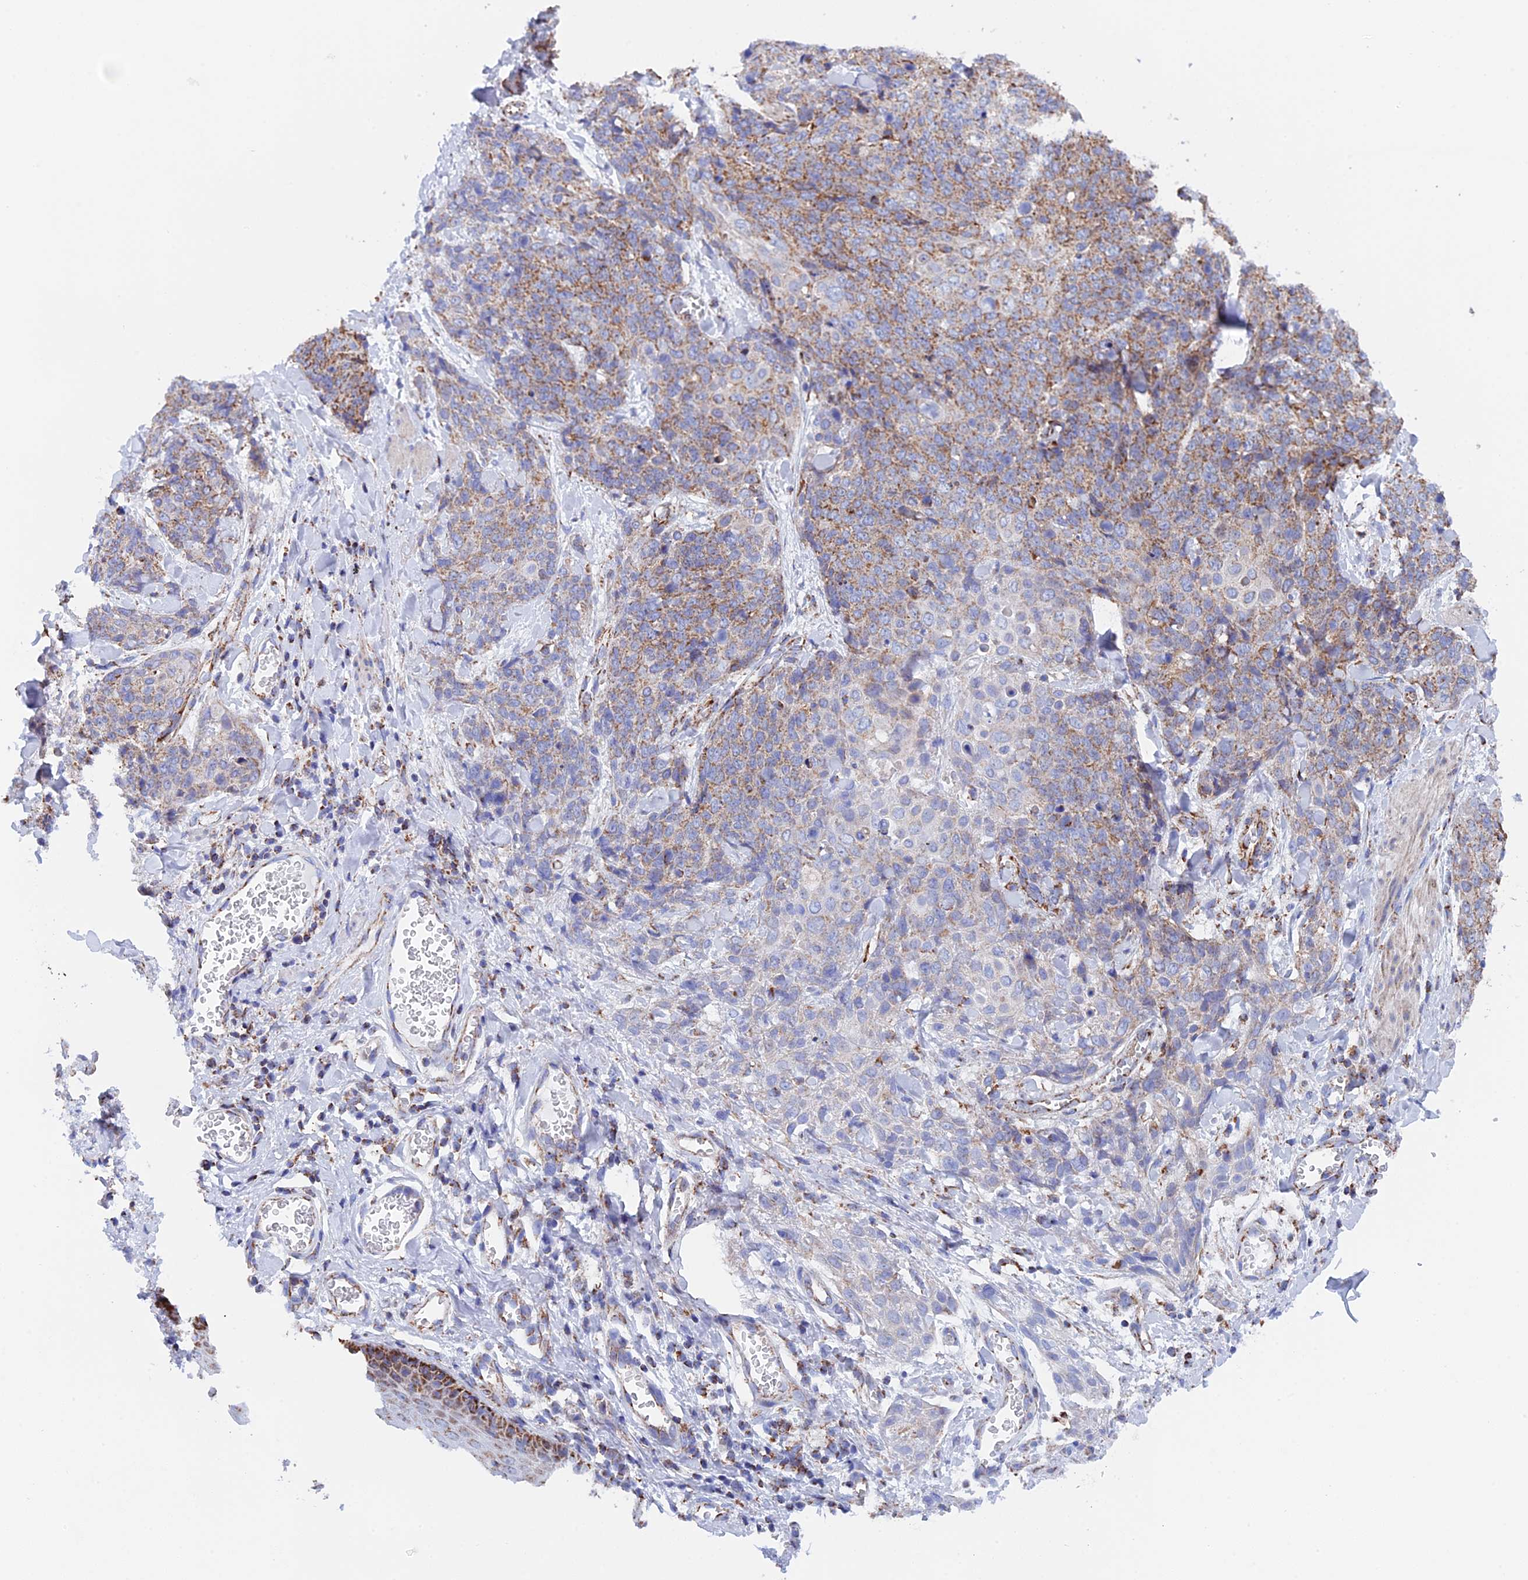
{"staining": {"intensity": "moderate", "quantity": ">75%", "location": "cytoplasmic/membranous"}, "tissue": "skin cancer", "cell_type": "Tumor cells", "image_type": "cancer", "snomed": [{"axis": "morphology", "description": "Squamous cell carcinoma, NOS"}, {"axis": "topography", "description": "Skin"}, {"axis": "topography", "description": "Vulva"}], "caption": "Brown immunohistochemical staining in skin cancer (squamous cell carcinoma) exhibits moderate cytoplasmic/membranous positivity in approximately >75% of tumor cells. (Stains: DAB in brown, nuclei in blue, Microscopy: brightfield microscopy at high magnification).", "gene": "NDUFA5", "patient": {"sex": "female", "age": 85}}